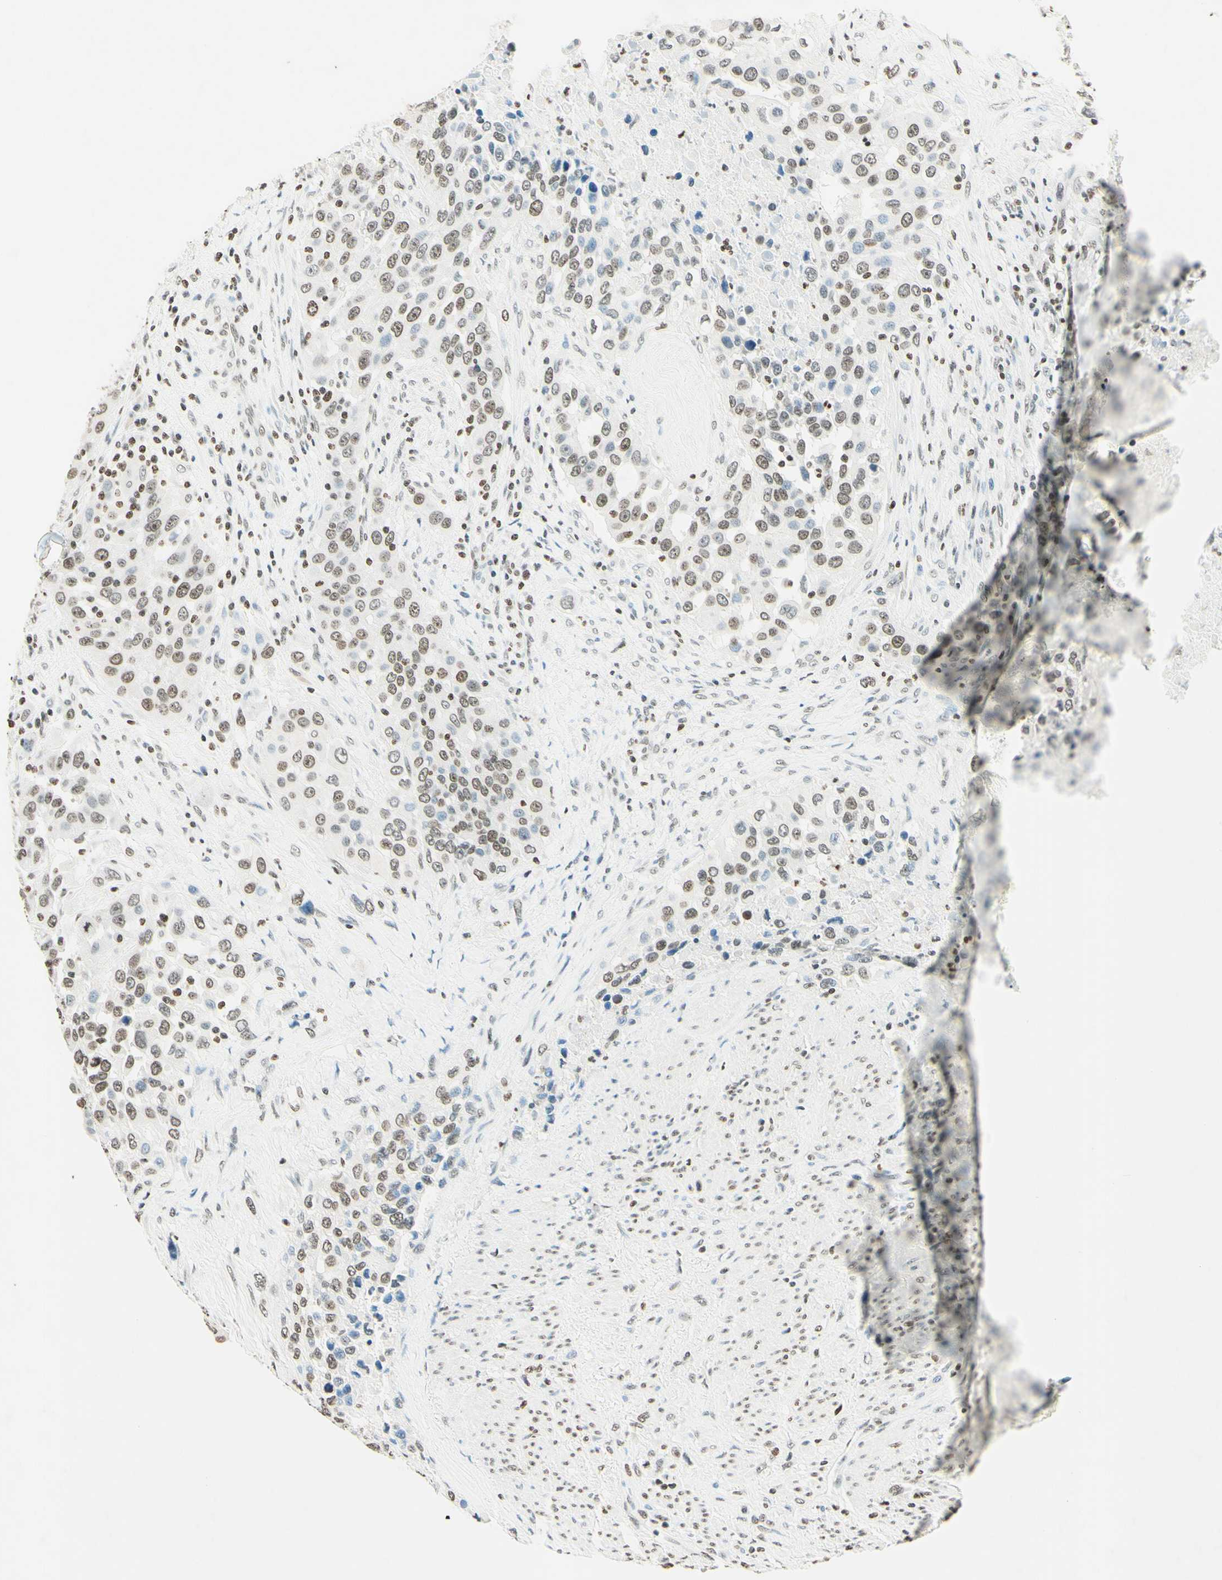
{"staining": {"intensity": "moderate", "quantity": "25%-75%", "location": "nuclear"}, "tissue": "urothelial cancer", "cell_type": "Tumor cells", "image_type": "cancer", "snomed": [{"axis": "morphology", "description": "Urothelial carcinoma, High grade"}, {"axis": "topography", "description": "Urinary bladder"}], "caption": "Immunohistochemical staining of high-grade urothelial carcinoma exhibits medium levels of moderate nuclear staining in approximately 25%-75% of tumor cells.", "gene": "MSH2", "patient": {"sex": "female", "age": 80}}